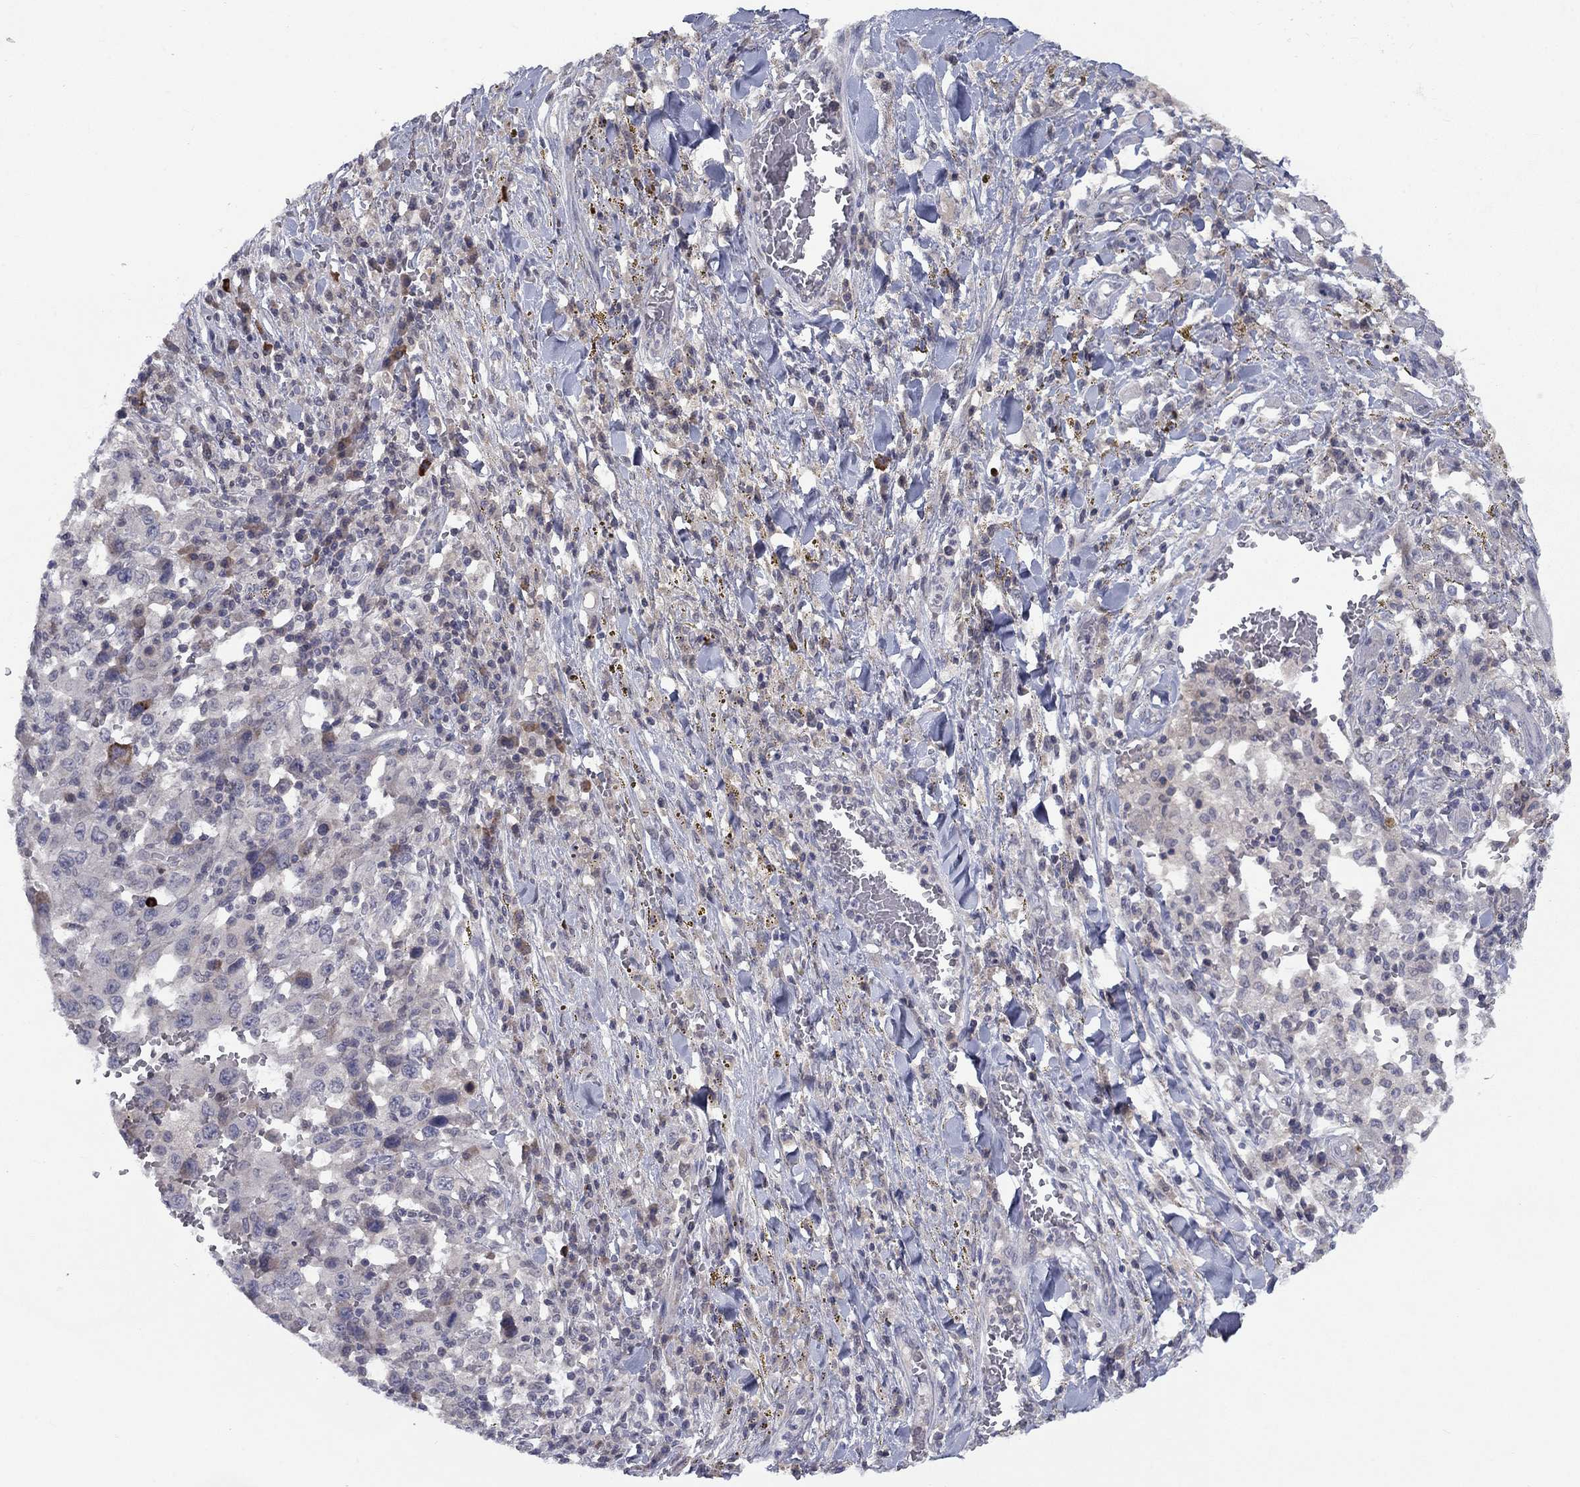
{"staining": {"intensity": "negative", "quantity": "none", "location": "none"}, "tissue": "melanoma", "cell_type": "Tumor cells", "image_type": "cancer", "snomed": [{"axis": "morphology", "description": "Malignant melanoma, NOS"}, {"axis": "topography", "description": "Skin"}], "caption": "Tumor cells show no significant protein positivity in malignant melanoma.", "gene": "CACNA1A", "patient": {"sex": "female", "age": 91}}